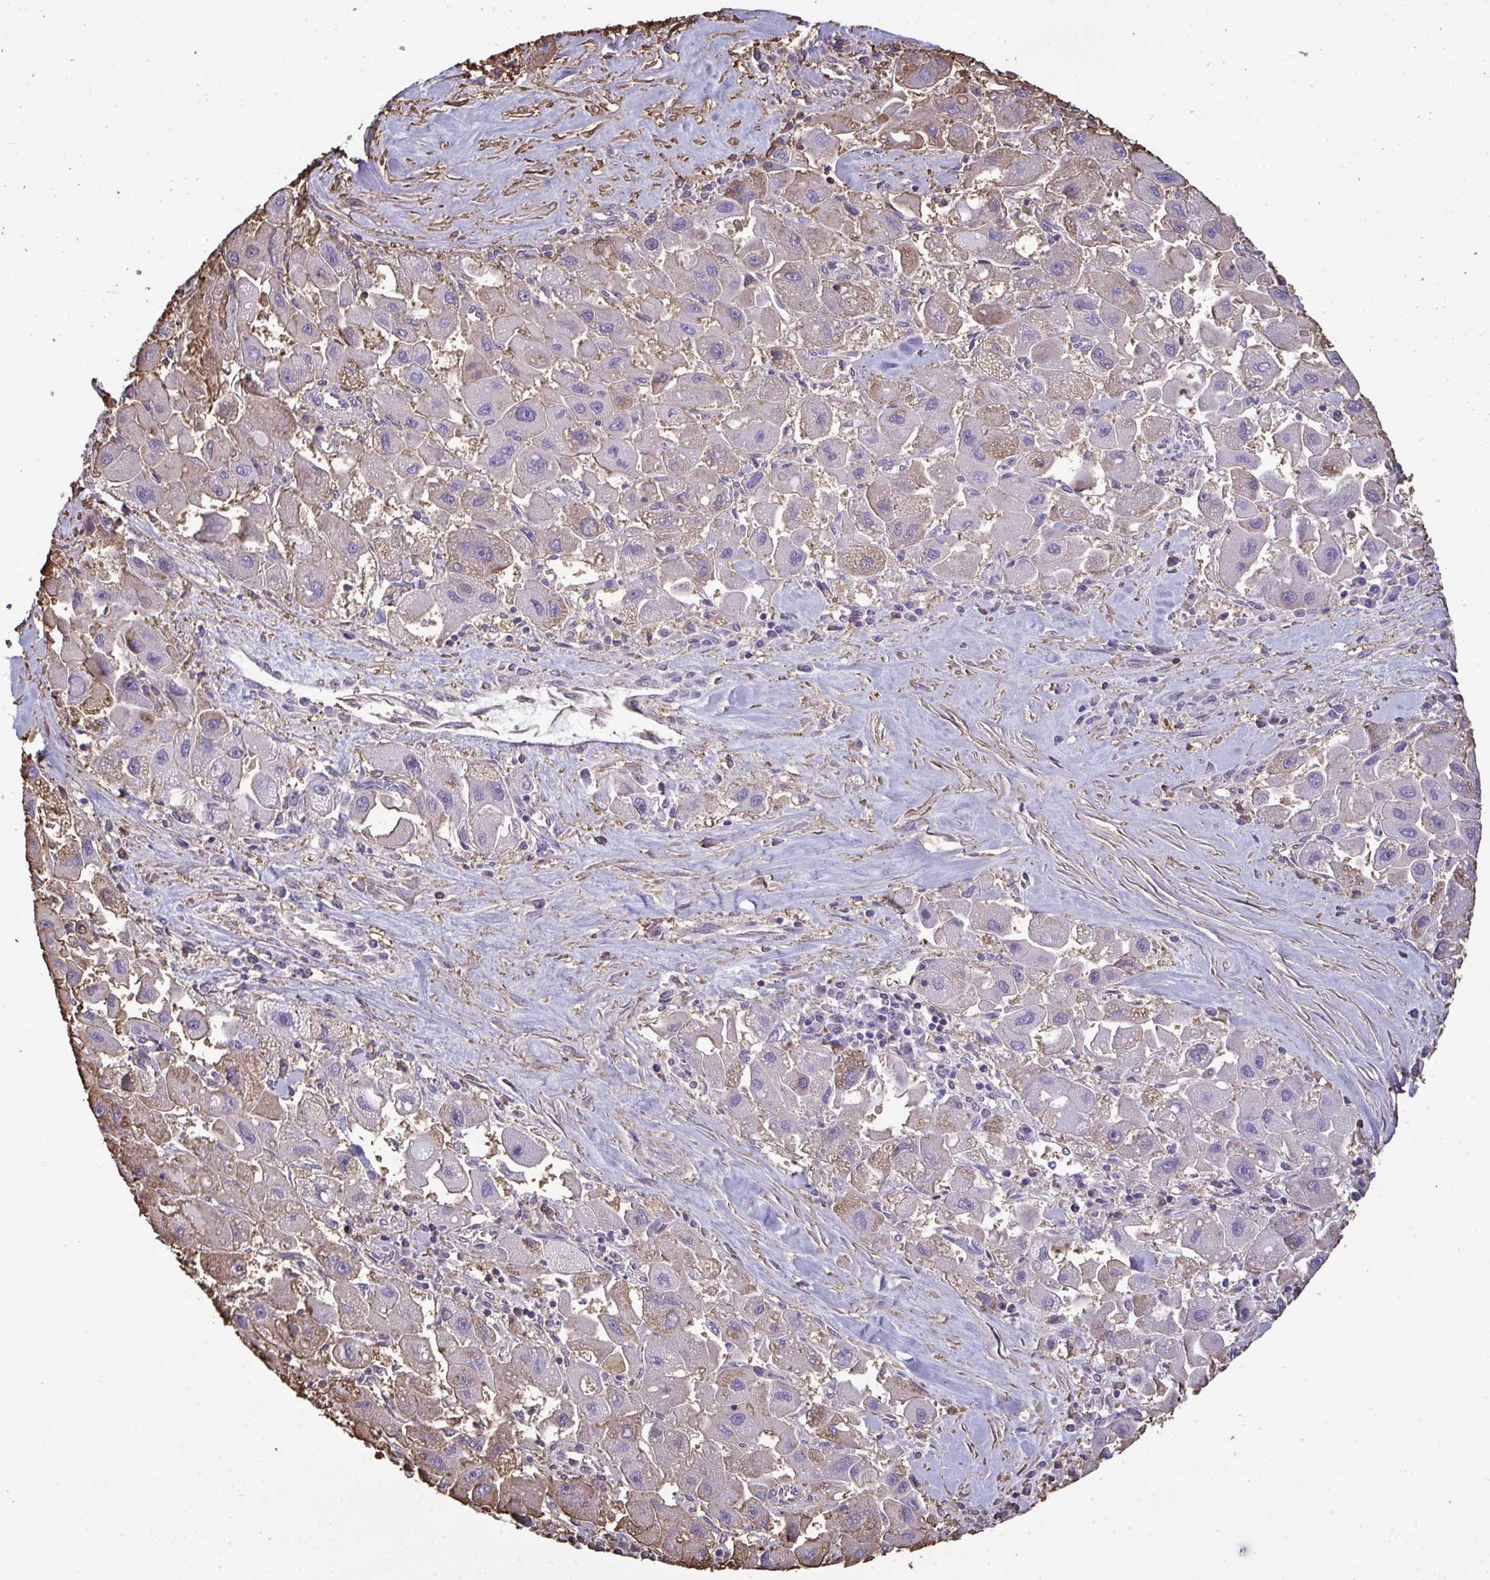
{"staining": {"intensity": "weak", "quantity": "<25%", "location": "cytoplasmic/membranous"}, "tissue": "liver cancer", "cell_type": "Tumor cells", "image_type": "cancer", "snomed": [{"axis": "morphology", "description": "Carcinoma, Hepatocellular, NOS"}, {"axis": "topography", "description": "Liver"}], "caption": "Immunohistochemistry (IHC) photomicrograph of liver cancer (hepatocellular carcinoma) stained for a protein (brown), which demonstrates no staining in tumor cells.", "gene": "ANXA5", "patient": {"sex": "male", "age": 24}}